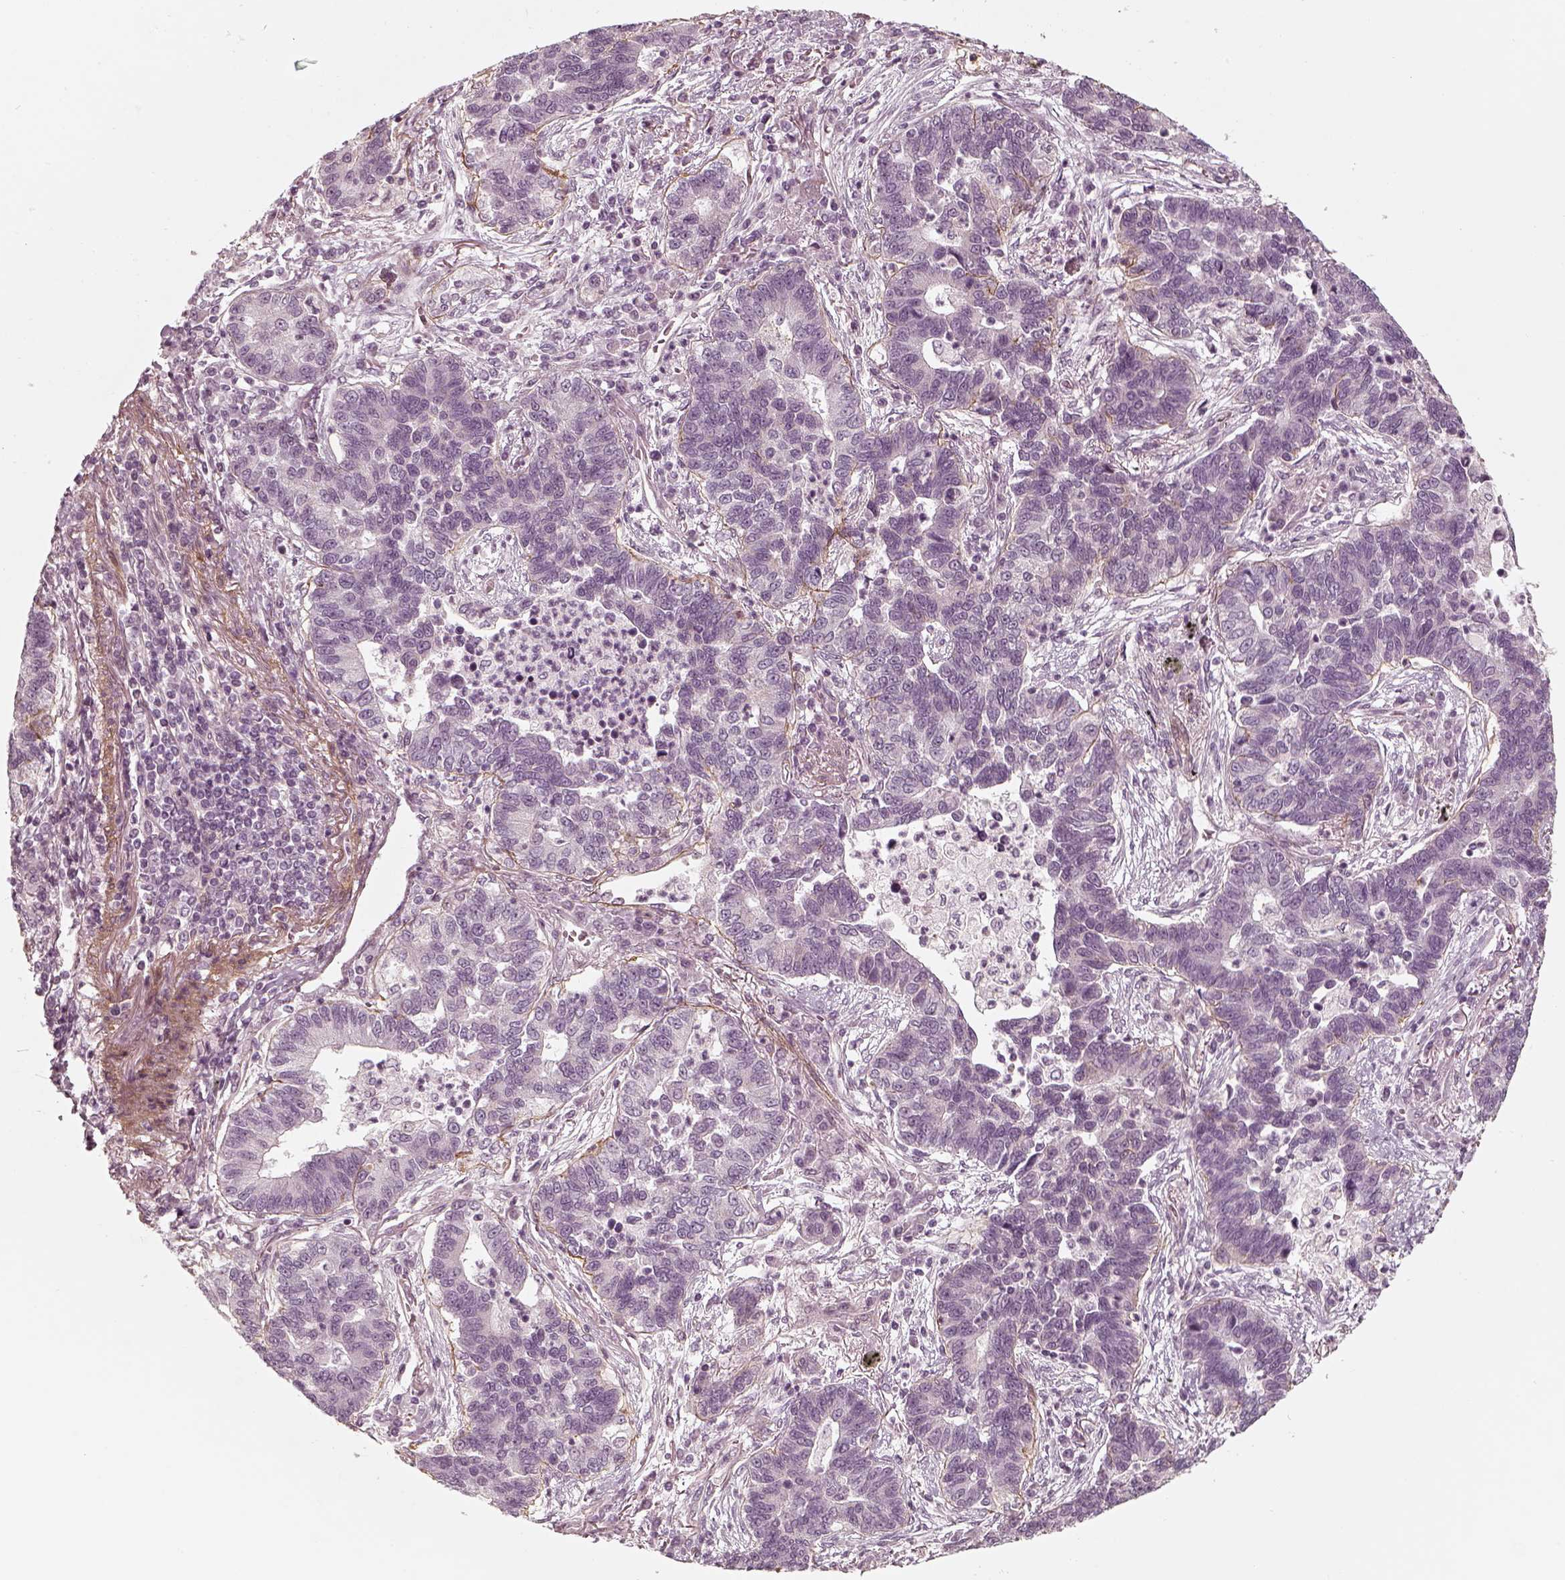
{"staining": {"intensity": "negative", "quantity": "none", "location": "none"}, "tissue": "lung cancer", "cell_type": "Tumor cells", "image_type": "cancer", "snomed": [{"axis": "morphology", "description": "Adenocarcinoma, NOS"}, {"axis": "topography", "description": "Lung"}], "caption": "Image shows no significant protein expression in tumor cells of adenocarcinoma (lung). (Stains: DAB (3,3'-diaminobenzidine) immunohistochemistry with hematoxylin counter stain, Microscopy: brightfield microscopy at high magnification).", "gene": "LAMB2", "patient": {"sex": "female", "age": 57}}